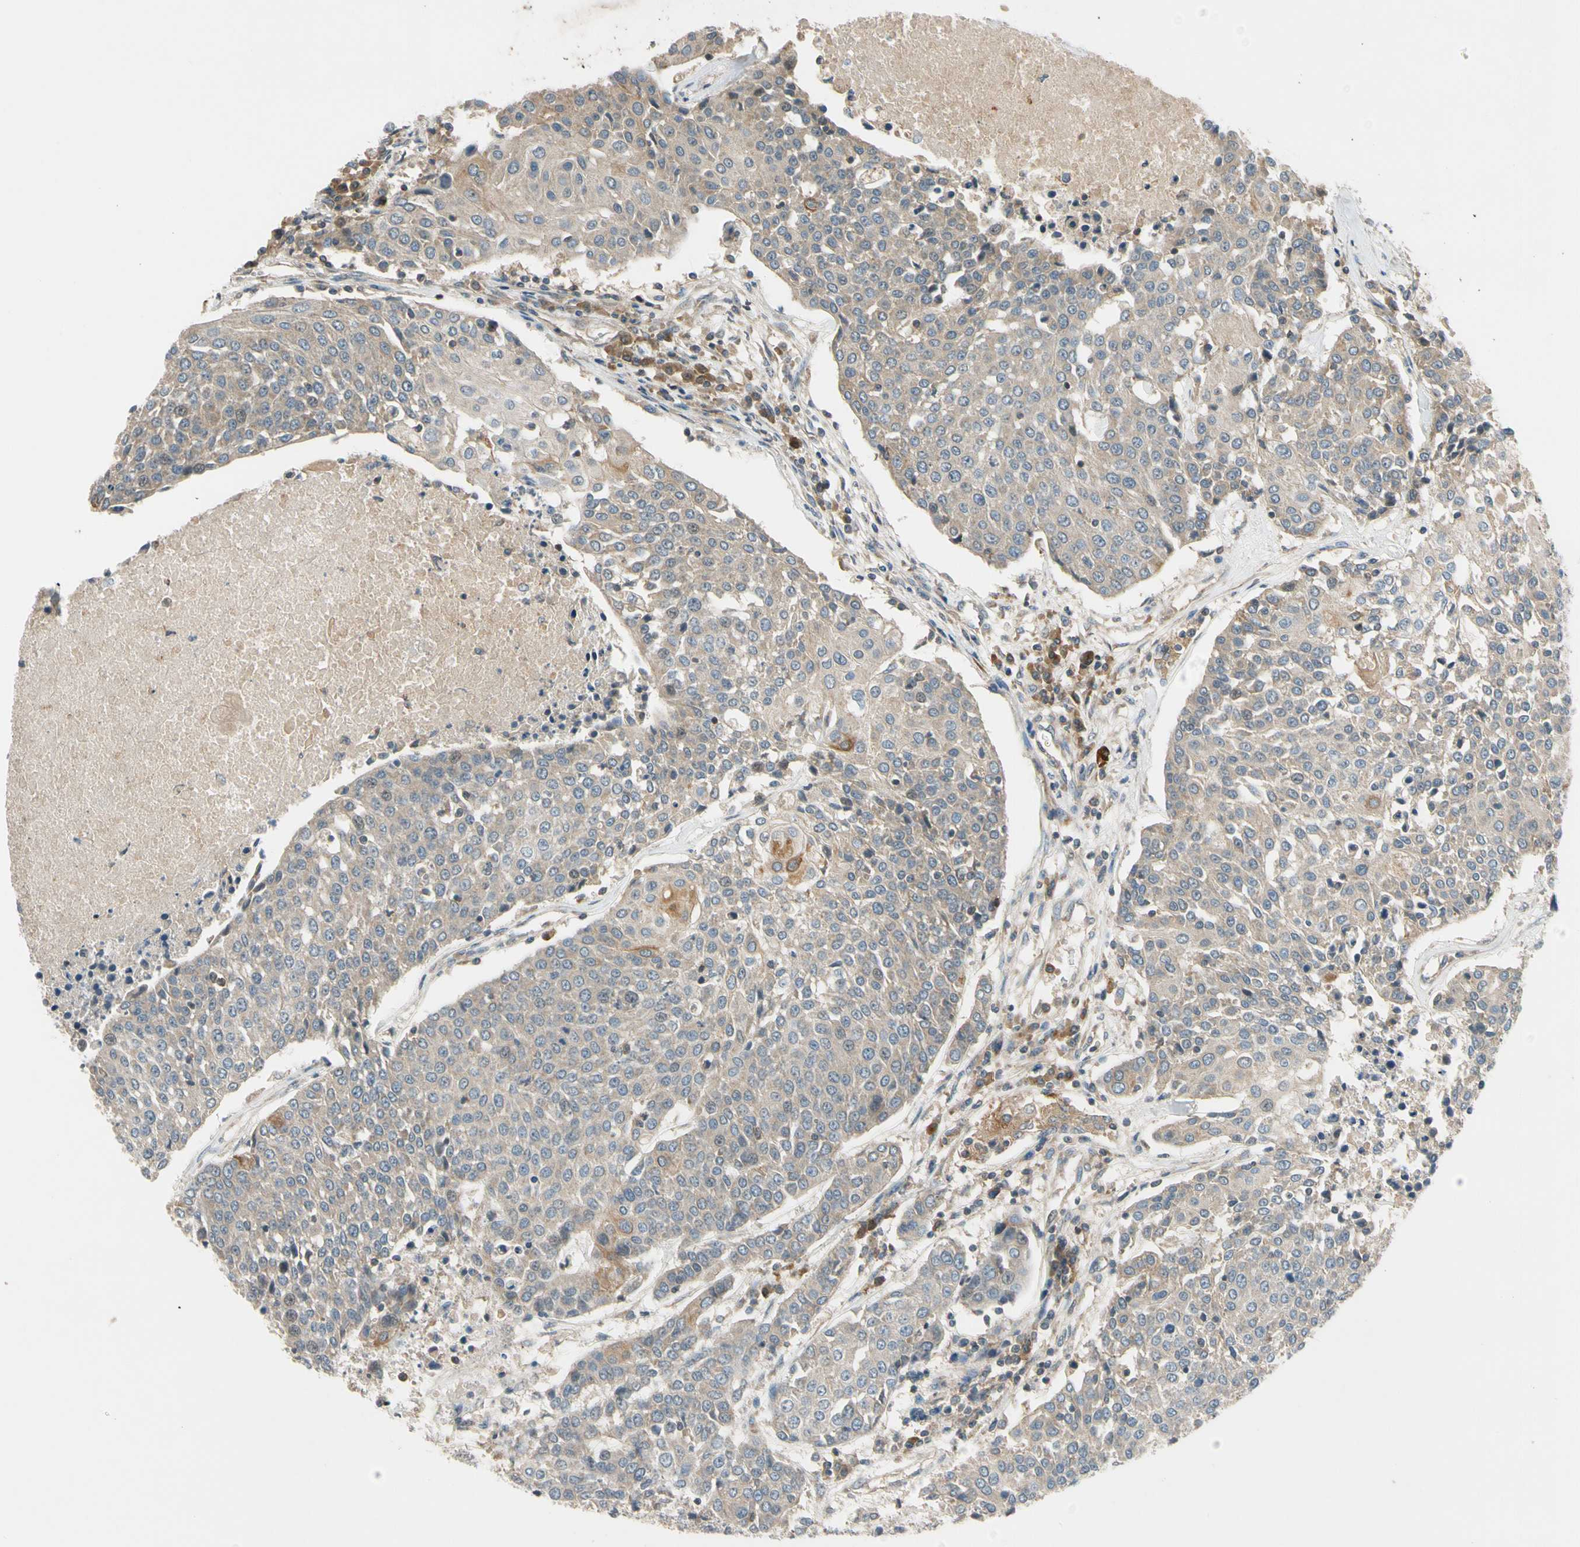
{"staining": {"intensity": "weak", "quantity": "<25%", "location": "cytoplasmic/membranous"}, "tissue": "urothelial cancer", "cell_type": "Tumor cells", "image_type": "cancer", "snomed": [{"axis": "morphology", "description": "Urothelial carcinoma, High grade"}, {"axis": "topography", "description": "Urinary bladder"}], "caption": "Immunohistochemical staining of urothelial cancer exhibits no significant staining in tumor cells.", "gene": "MST1R", "patient": {"sex": "female", "age": 85}}